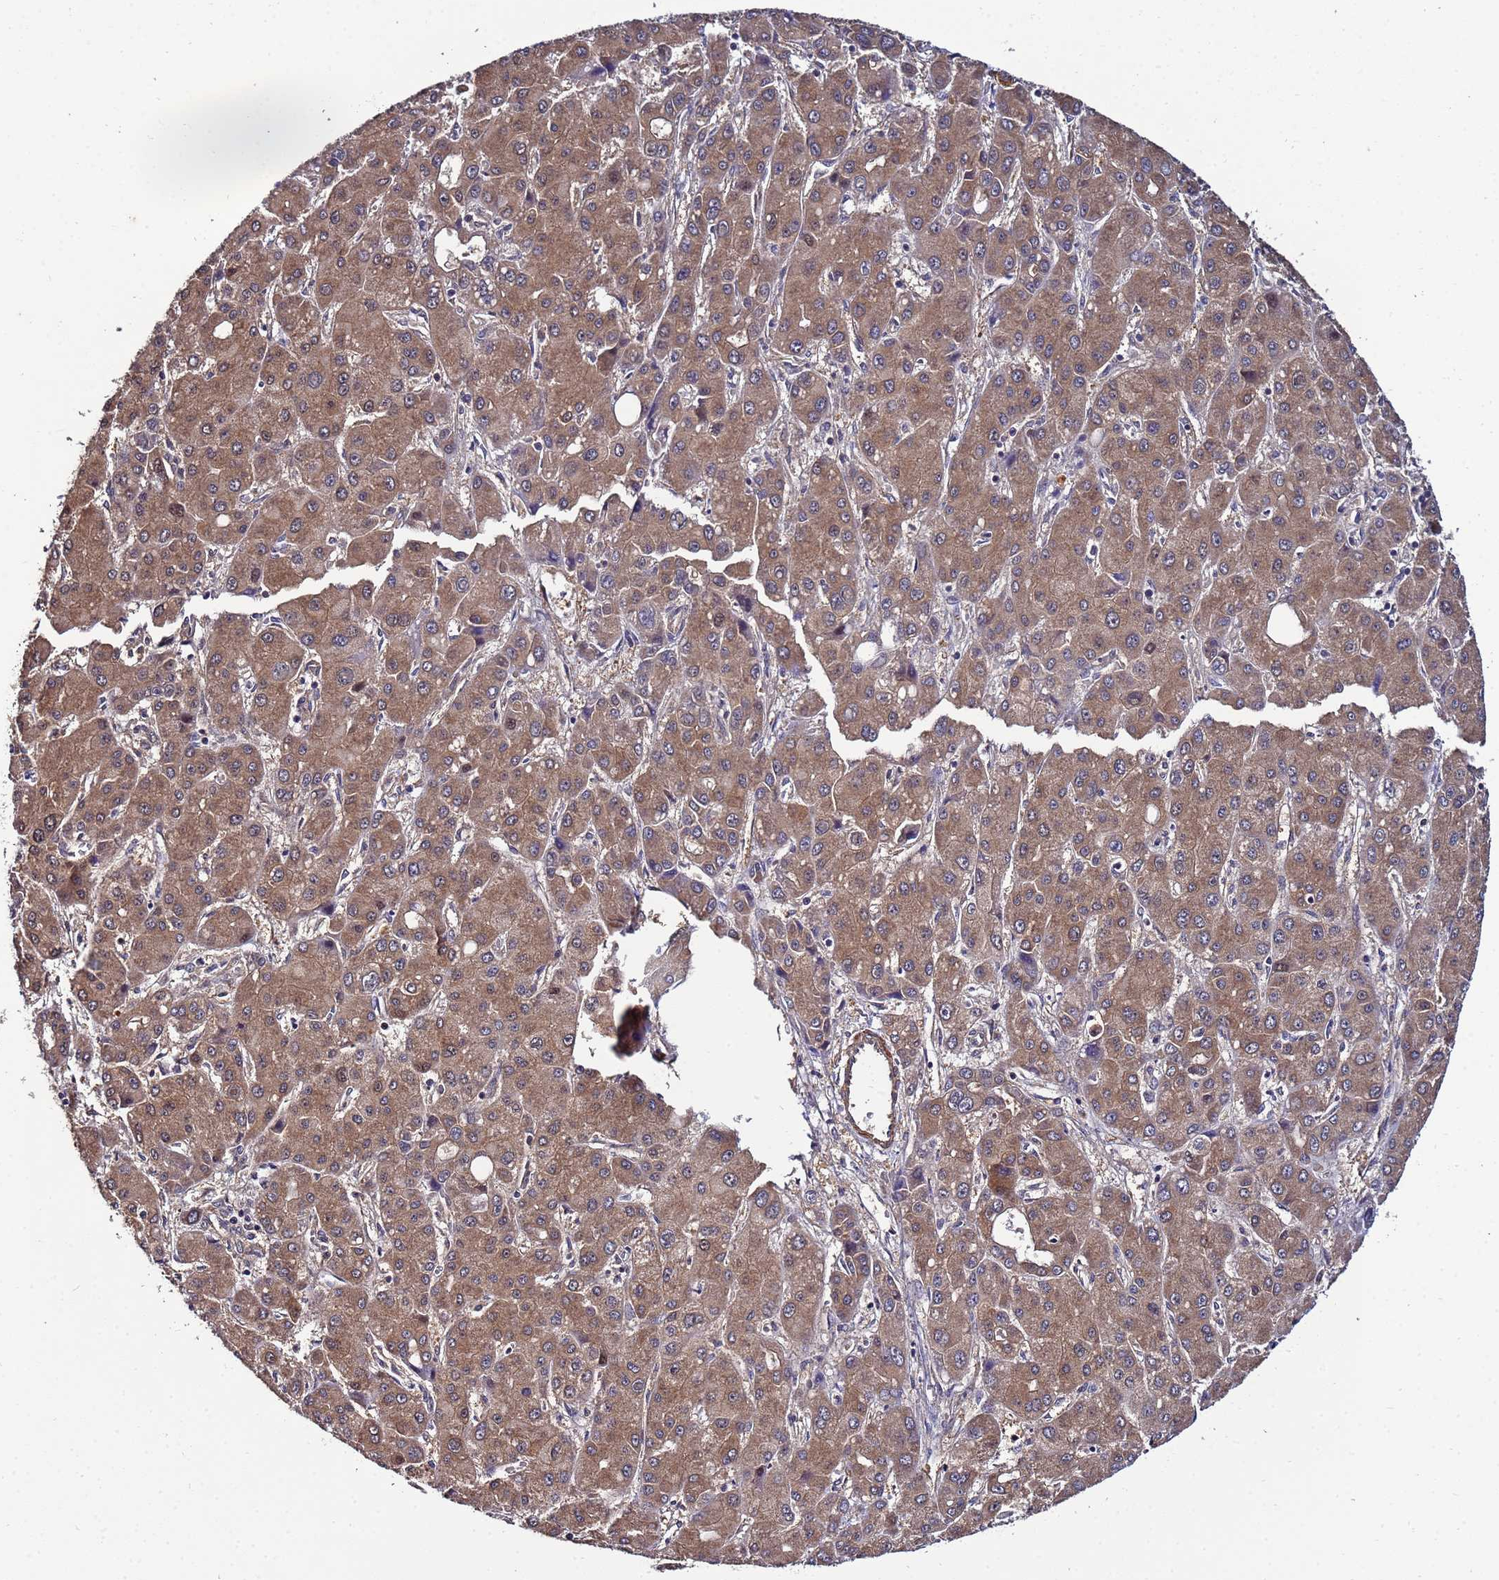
{"staining": {"intensity": "moderate", "quantity": ">75%", "location": "cytoplasmic/membranous,nuclear"}, "tissue": "liver cancer", "cell_type": "Tumor cells", "image_type": "cancer", "snomed": [{"axis": "morphology", "description": "Carcinoma, Hepatocellular, NOS"}, {"axis": "topography", "description": "Liver"}], "caption": "Immunohistochemical staining of human liver cancer (hepatocellular carcinoma) demonstrates medium levels of moderate cytoplasmic/membranous and nuclear staining in about >75% of tumor cells.", "gene": "NAXE", "patient": {"sex": "male", "age": 55}}